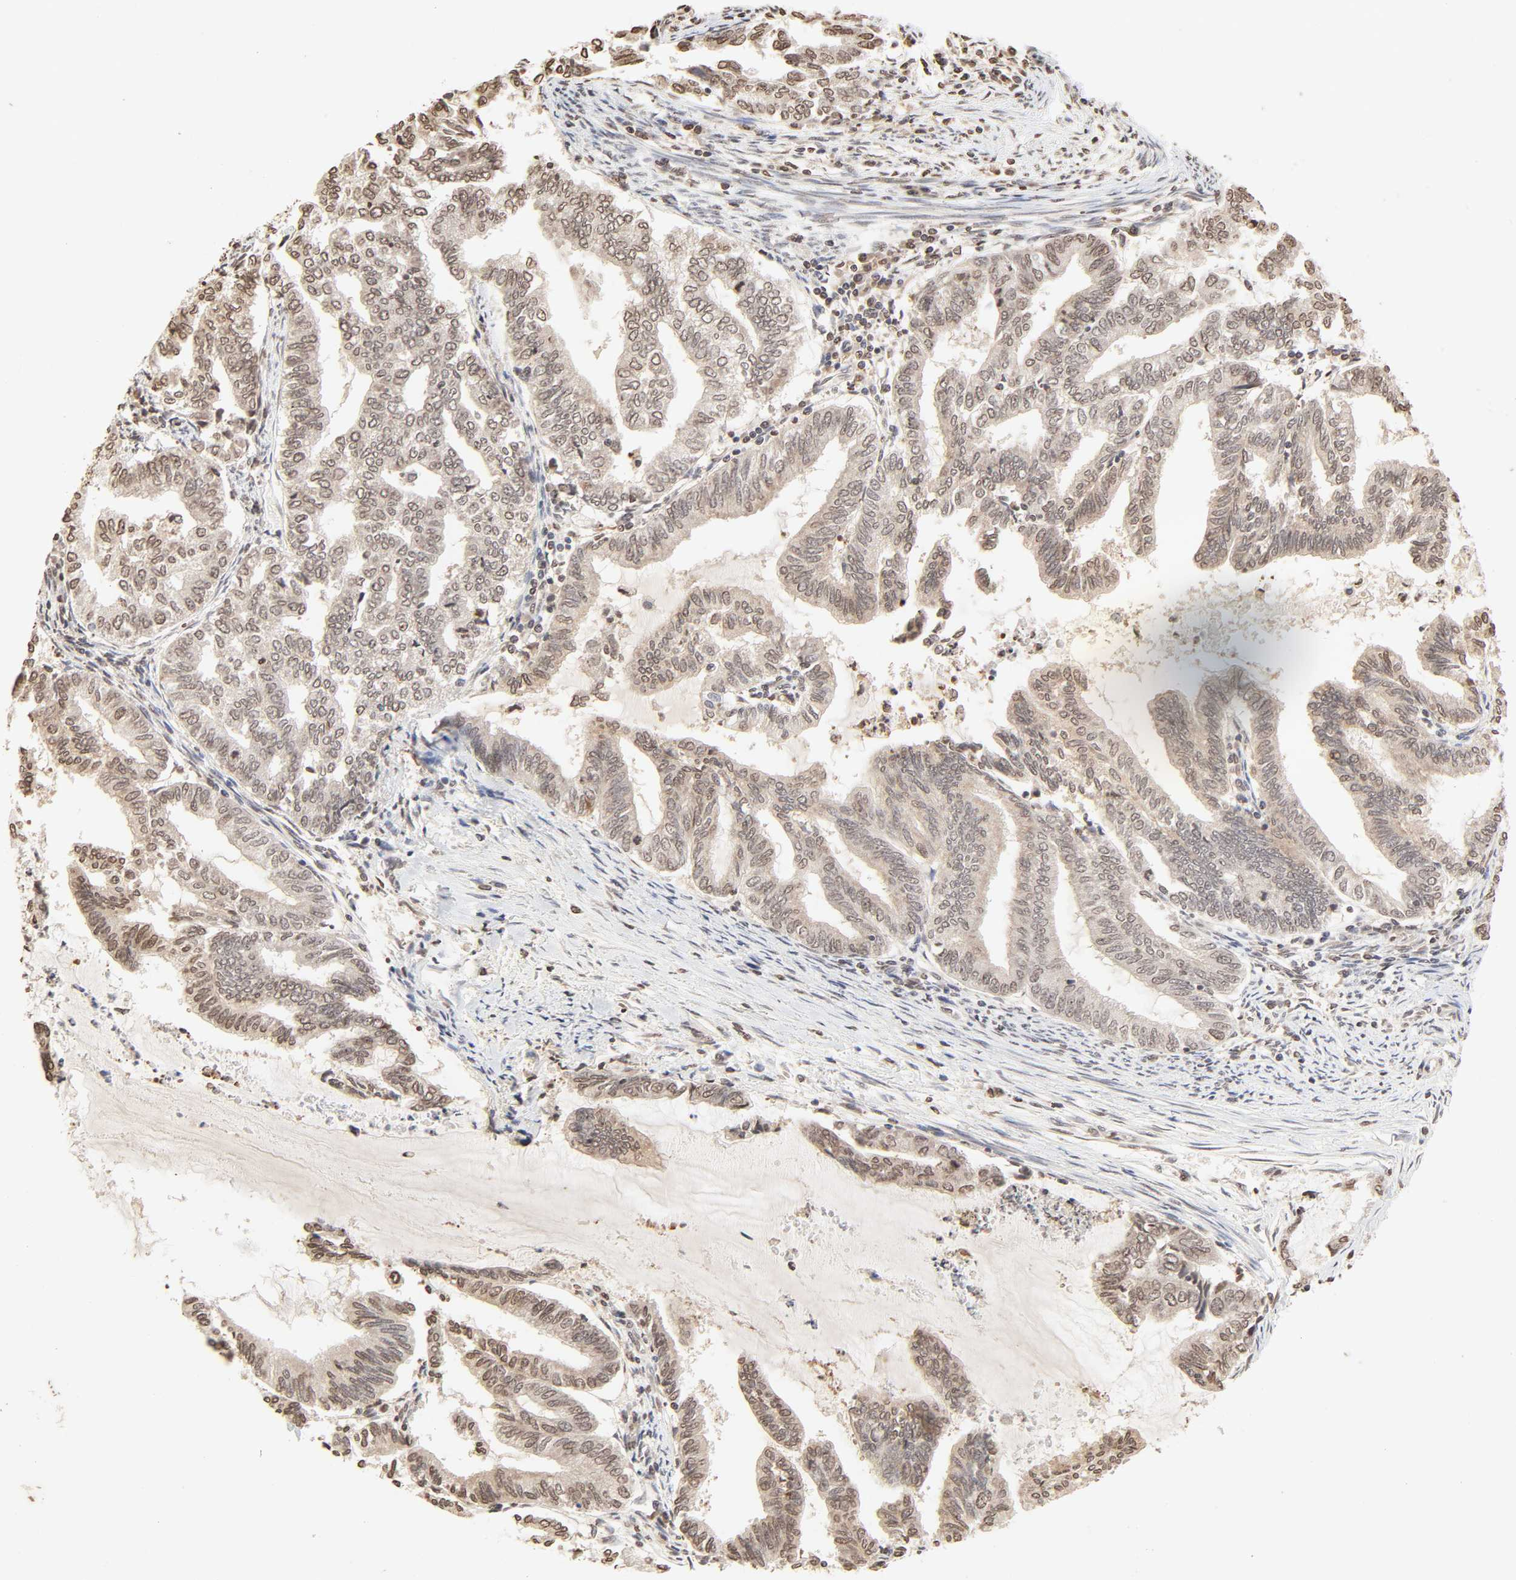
{"staining": {"intensity": "moderate", "quantity": ">75%", "location": "cytoplasmic/membranous,nuclear"}, "tissue": "endometrial cancer", "cell_type": "Tumor cells", "image_type": "cancer", "snomed": [{"axis": "morphology", "description": "Adenocarcinoma, NOS"}, {"axis": "topography", "description": "Endometrium"}], "caption": "An immunohistochemistry photomicrograph of neoplastic tissue is shown. Protein staining in brown labels moderate cytoplasmic/membranous and nuclear positivity in adenocarcinoma (endometrial) within tumor cells.", "gene": "TBL1X", "patient": {"sex": "female", "age": 79}}